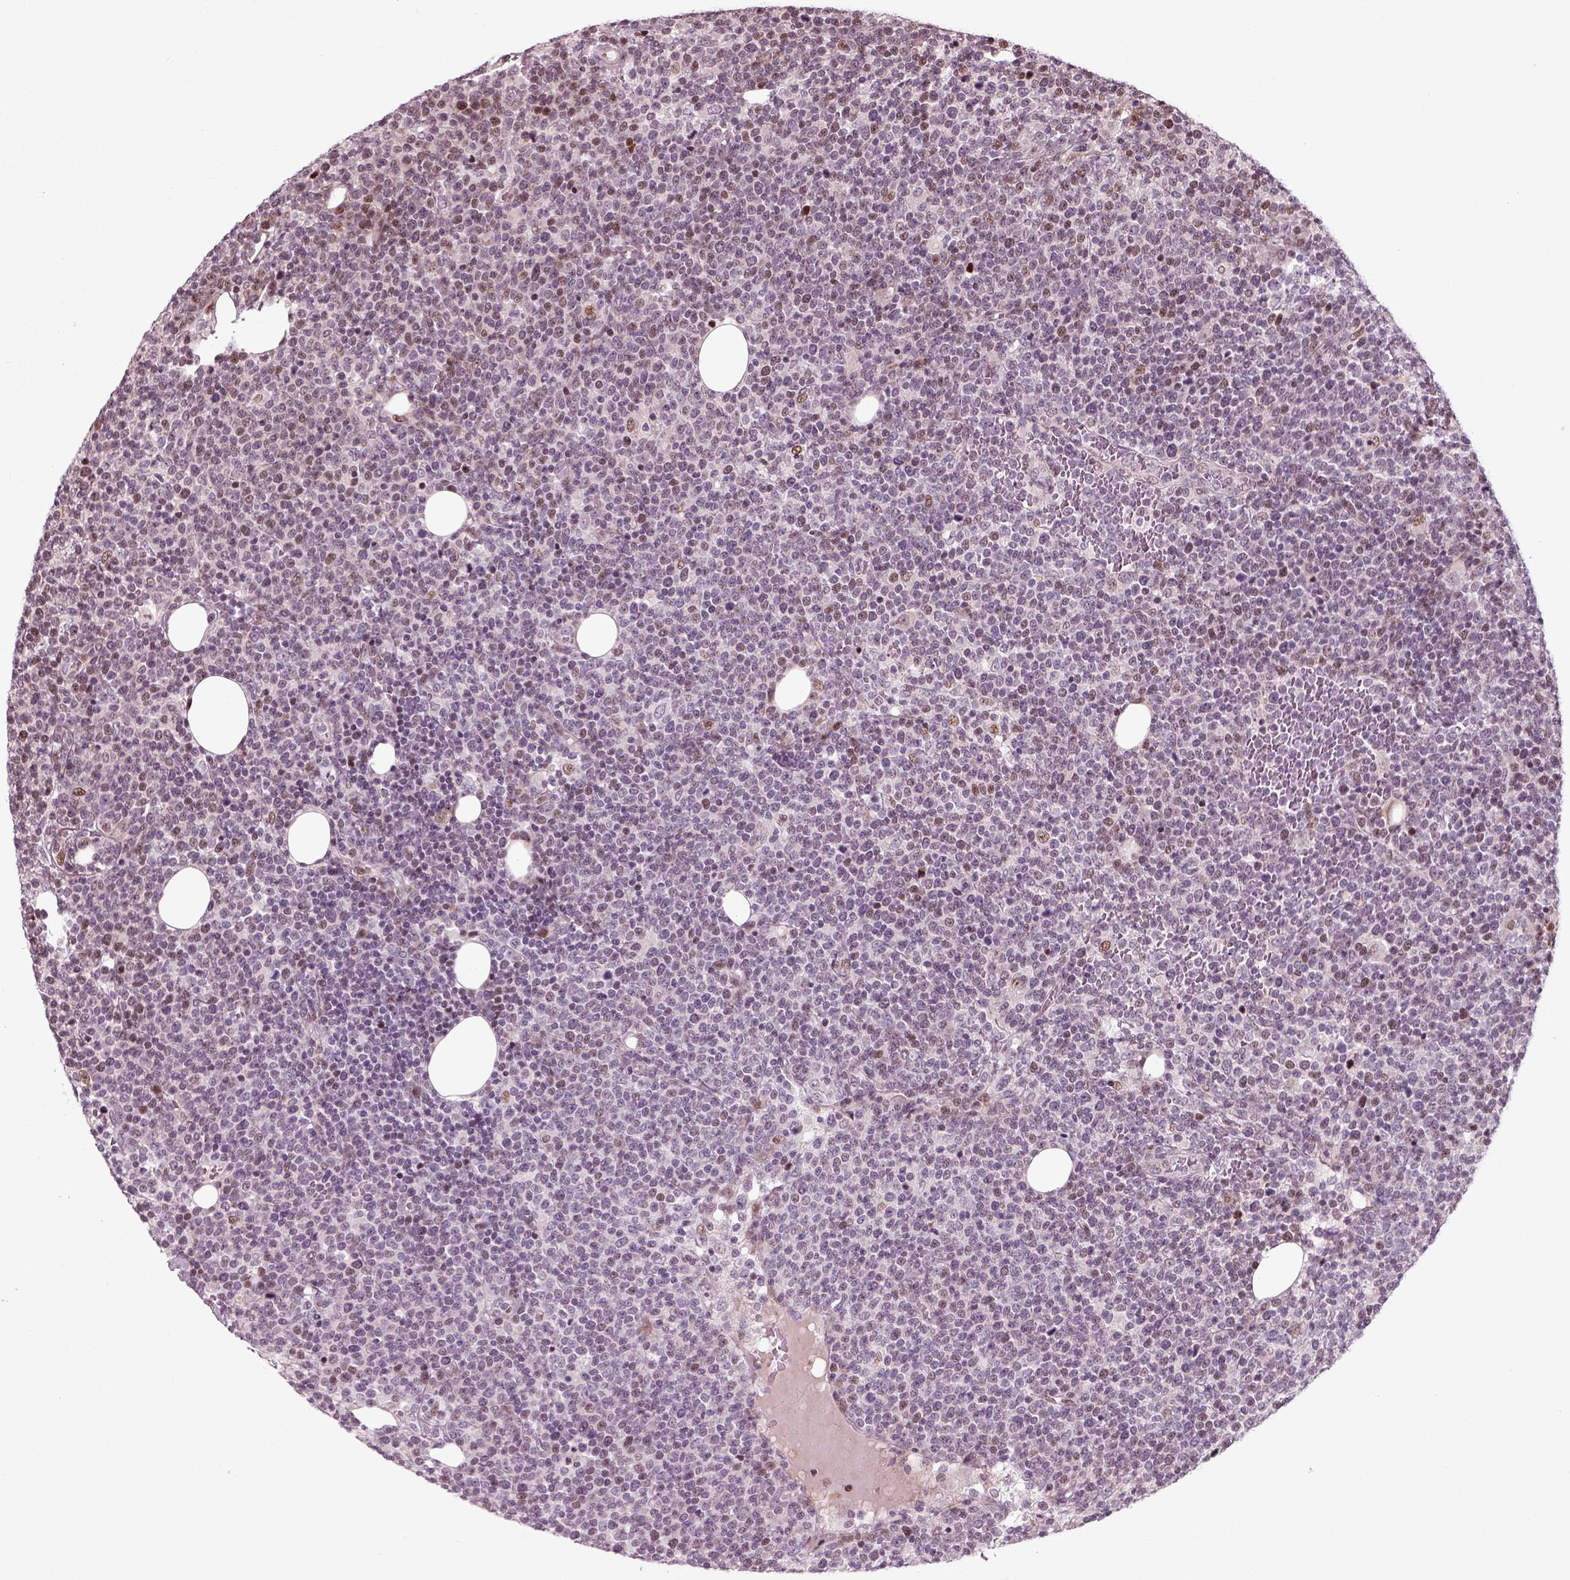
{"staining": {"intensity": "negative", "quantity": "none", "location": "none"}, "tissue": "lymphoma", "cell_type": "Tumor cells", "image_type": "cancer", "snomed": [{"axis": "morphology", "description": "Malignant lymphoma, non-Hodgkin's type, High grade"}, {"axis": "topography", "description": "Lymph node"}], "caption": "Immunohistochemistry (IHC) of human lymphoma exhibits no staining in tumor cells.", "gene": "CDC14A", "patient": {"sex": "male", "age": 61}}